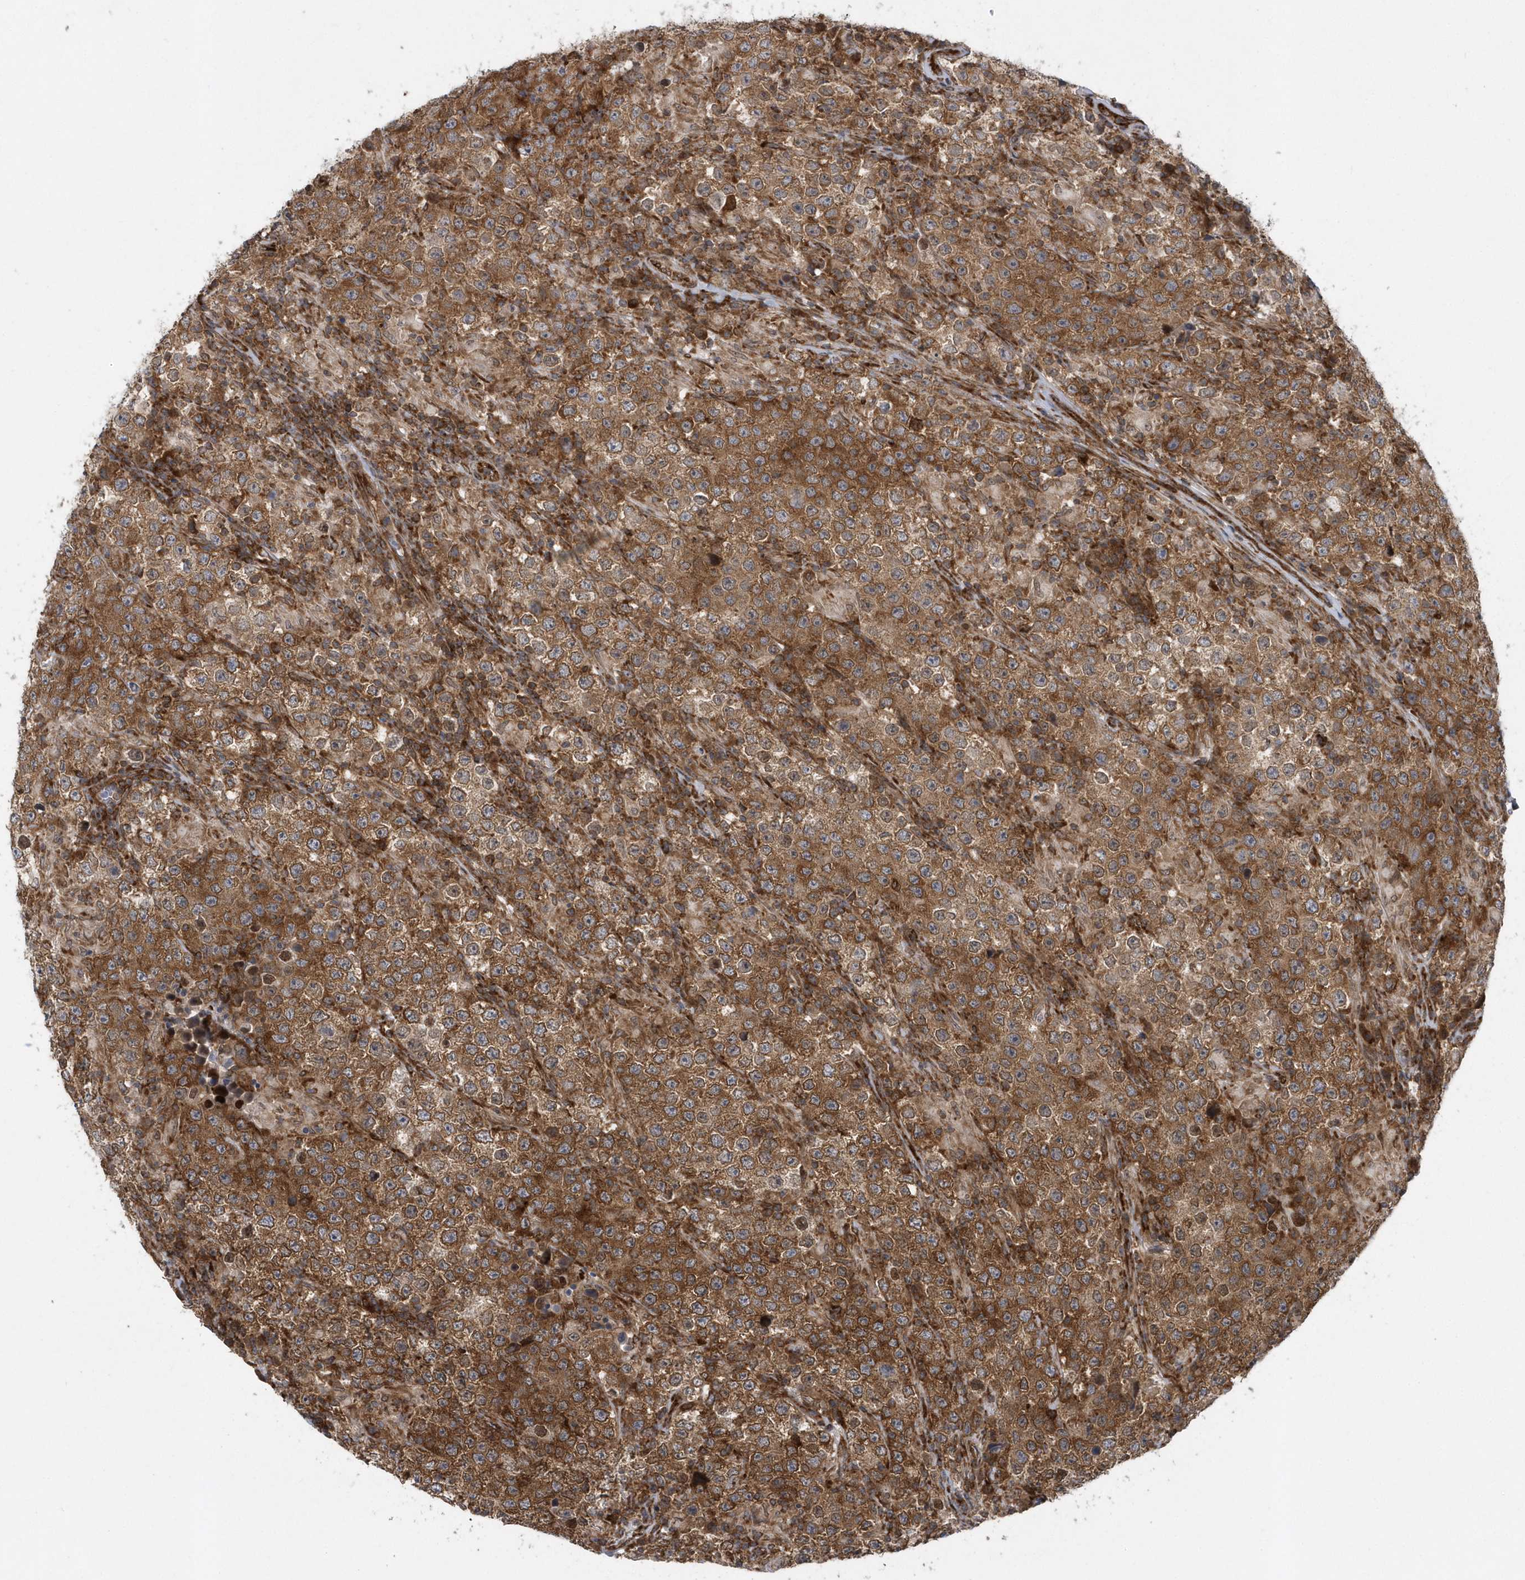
{"staining": {"intensity": "moderate", "quantity": ">75%", "location": "cytoplasmic/membranous"}, "tissue": "testis cancer", "cell_type": "Tumor cells", "image_type": "cancer", "snomed": [{"axis": "morphology", "description": "Normal tissue, NOS"}, {"axis": "morphology", "description": "Urothelial carcinoma, High grade"}, {"axis": "morphology", "description": "Seminoma, NOS"}, {"axis": "morphology", "description": "Carcinoma, Embryonal, NOS"}, {"axis": "topography", "description": "Urinary bladder"}, {"axis": "topography", "description": "Testis"}], "caption": "Immunohistochemistry of human high-grade urothelial carcinoma (testis) demonstrates medium levels of moderate cytoplasmic/membranous expression in approximately >75% of tumor cells. Ihc stains the protein in brown and the nuclei are stained blue.", "gene": "PHF1", "patient": {"sex": "male", "age": 41}}